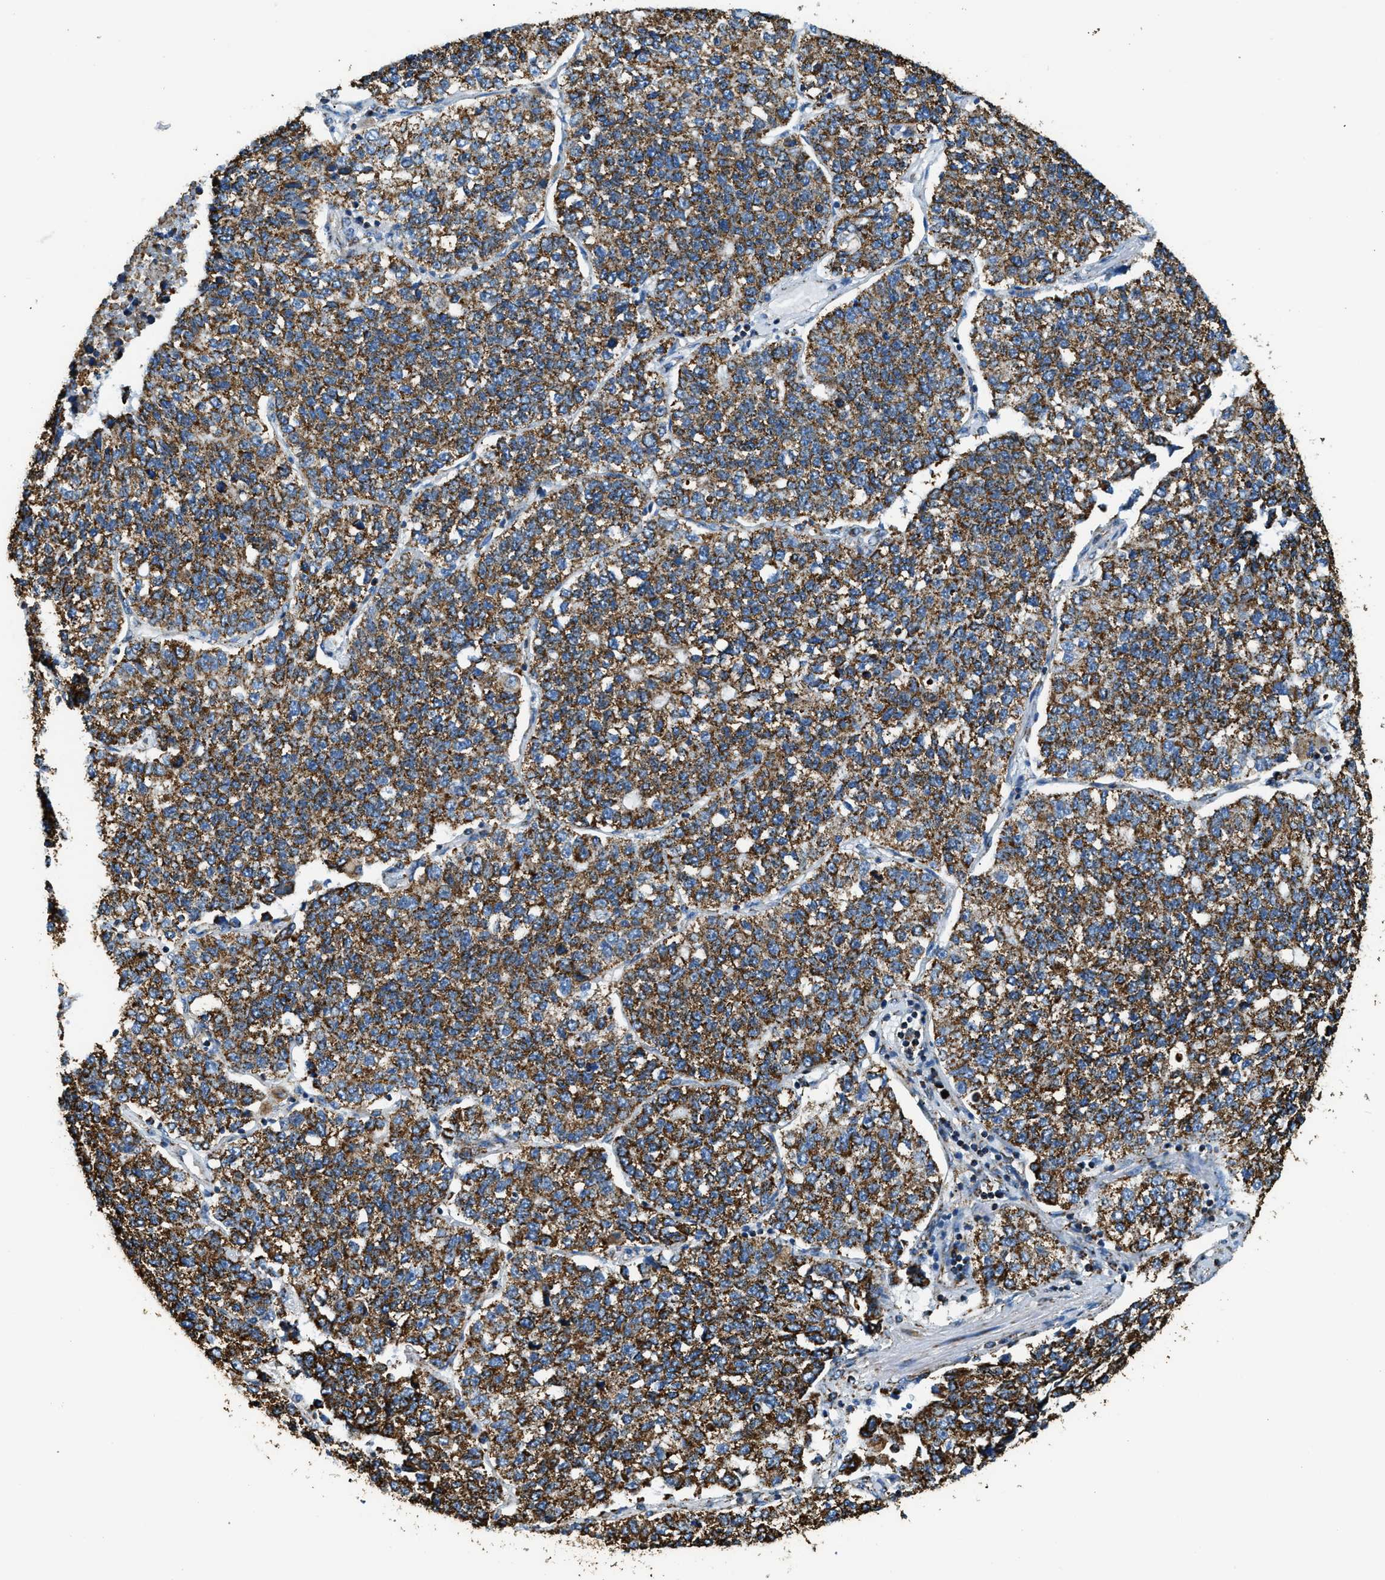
{"staining": {"intensity": "moderate", "quantity": ">75%", "location": "cytoplasmic/membranous"}, "tissue": "lung cancer", "cell_type": "Tumor cells", "image_type": "cancer", "snomed": [{"axis": "morphology", "description": "Adenocarcinoma, NOS"}, {"axis": "topography", "description": "Lung"}], "caption": "Protein analysis of adenocarcinoma (lung) tissue displays moderate cytoplasmic/membranous staining in approximately >75% of tumor cells.", "gene": "IRX6", "patient": {"sex": "male", "age": 49}}